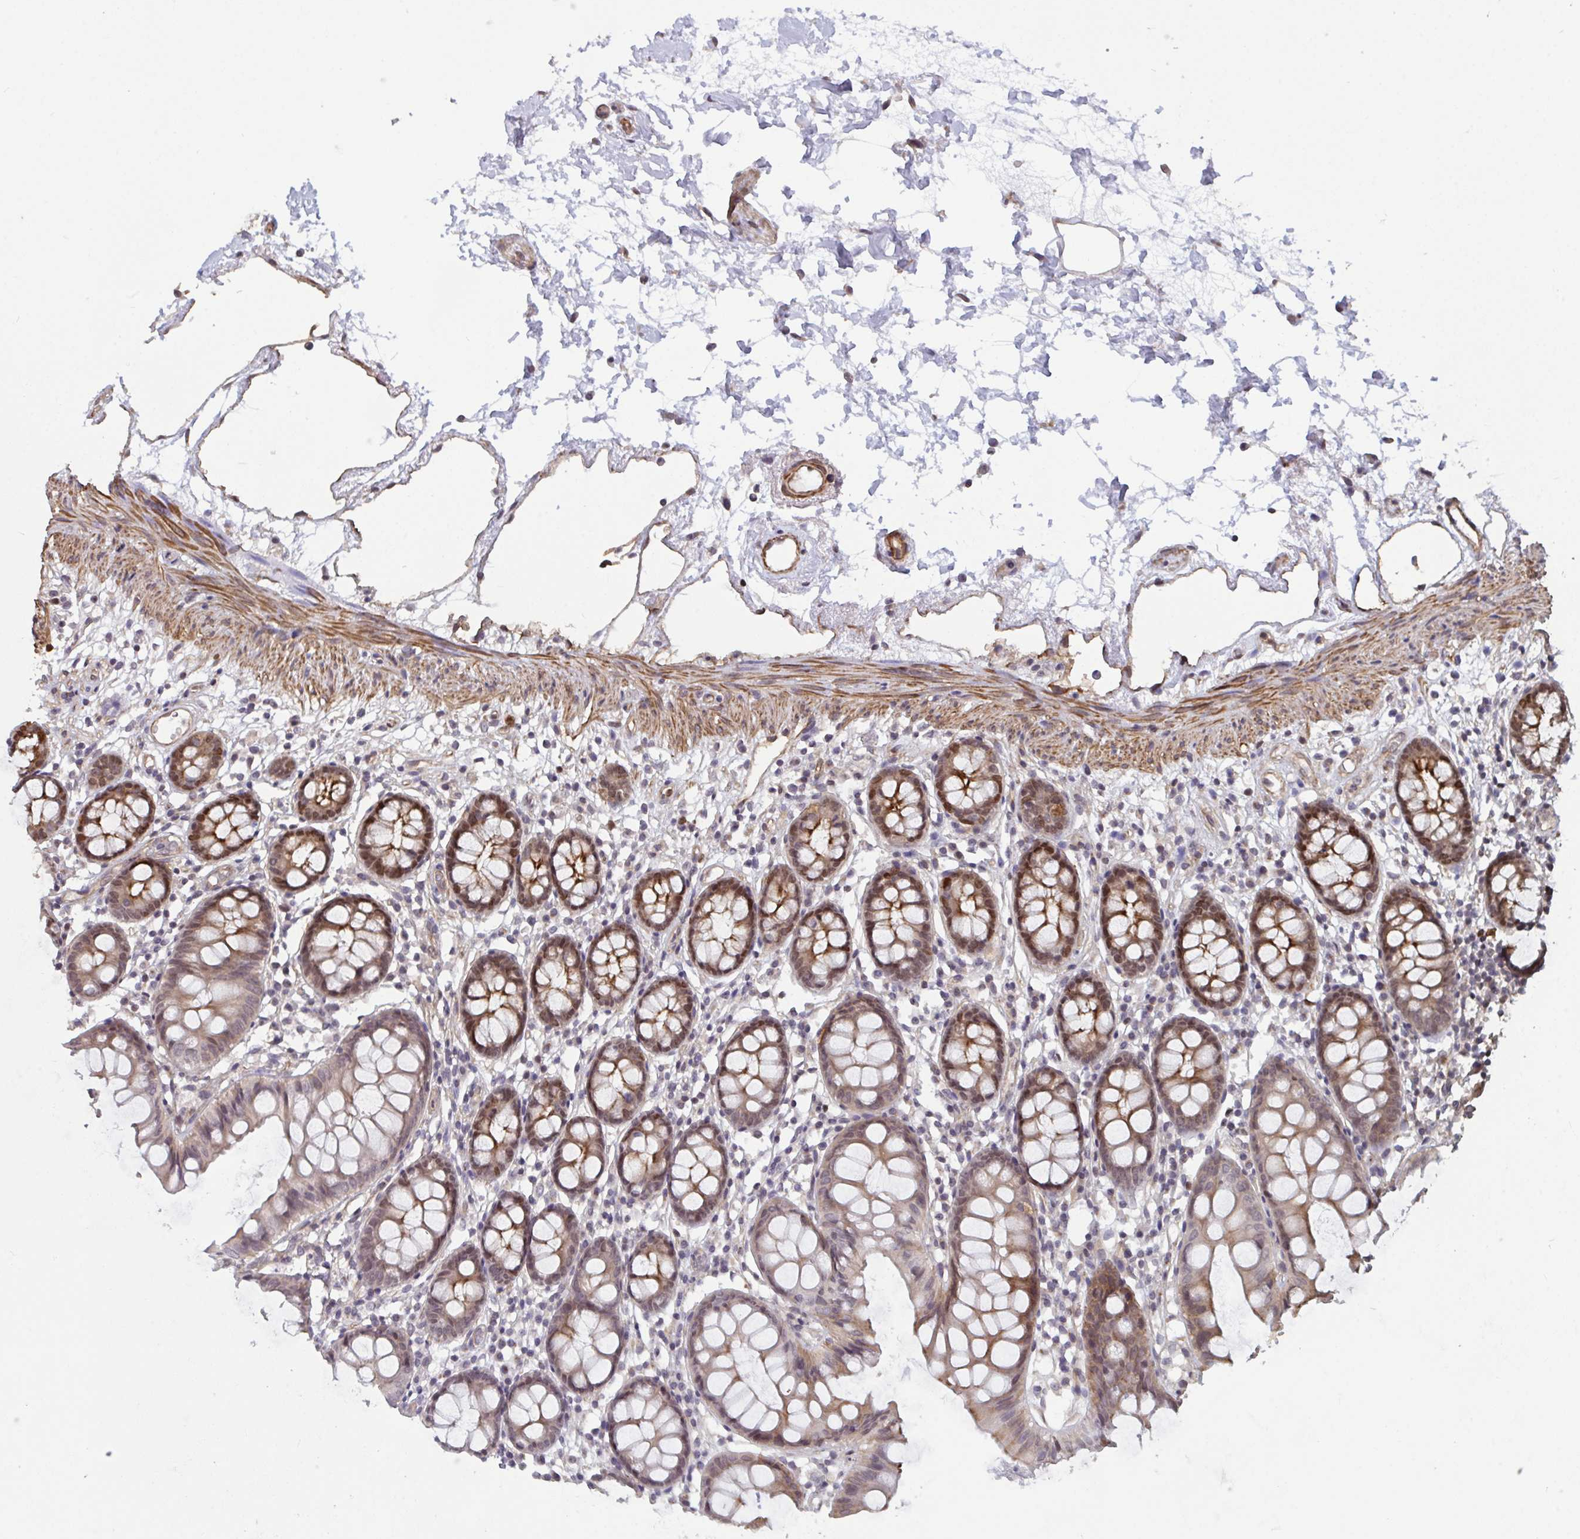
{"staining": {"intensity": "moderate", "quantity": ">75%", "location": "cytoplasmic/membranous,nuclear"}, "tissue": "colon", "cell_type": "Endothelial cells", "image_type": "normal", "snomed": [{"axis": "morphology", "description": "Normal tissue, NOS"}, {"axis": "topography", "description": "Colon"}], "caption": "Approximately >75% of endothelial cells in unremarkable colon demonstrate moderate cytoplasmic/membranous,nuclear protein positivity as visualized by brown immunohistochemical staining.", "gene": "IPO5", "patient": {"sex": "female", "age": 84}}